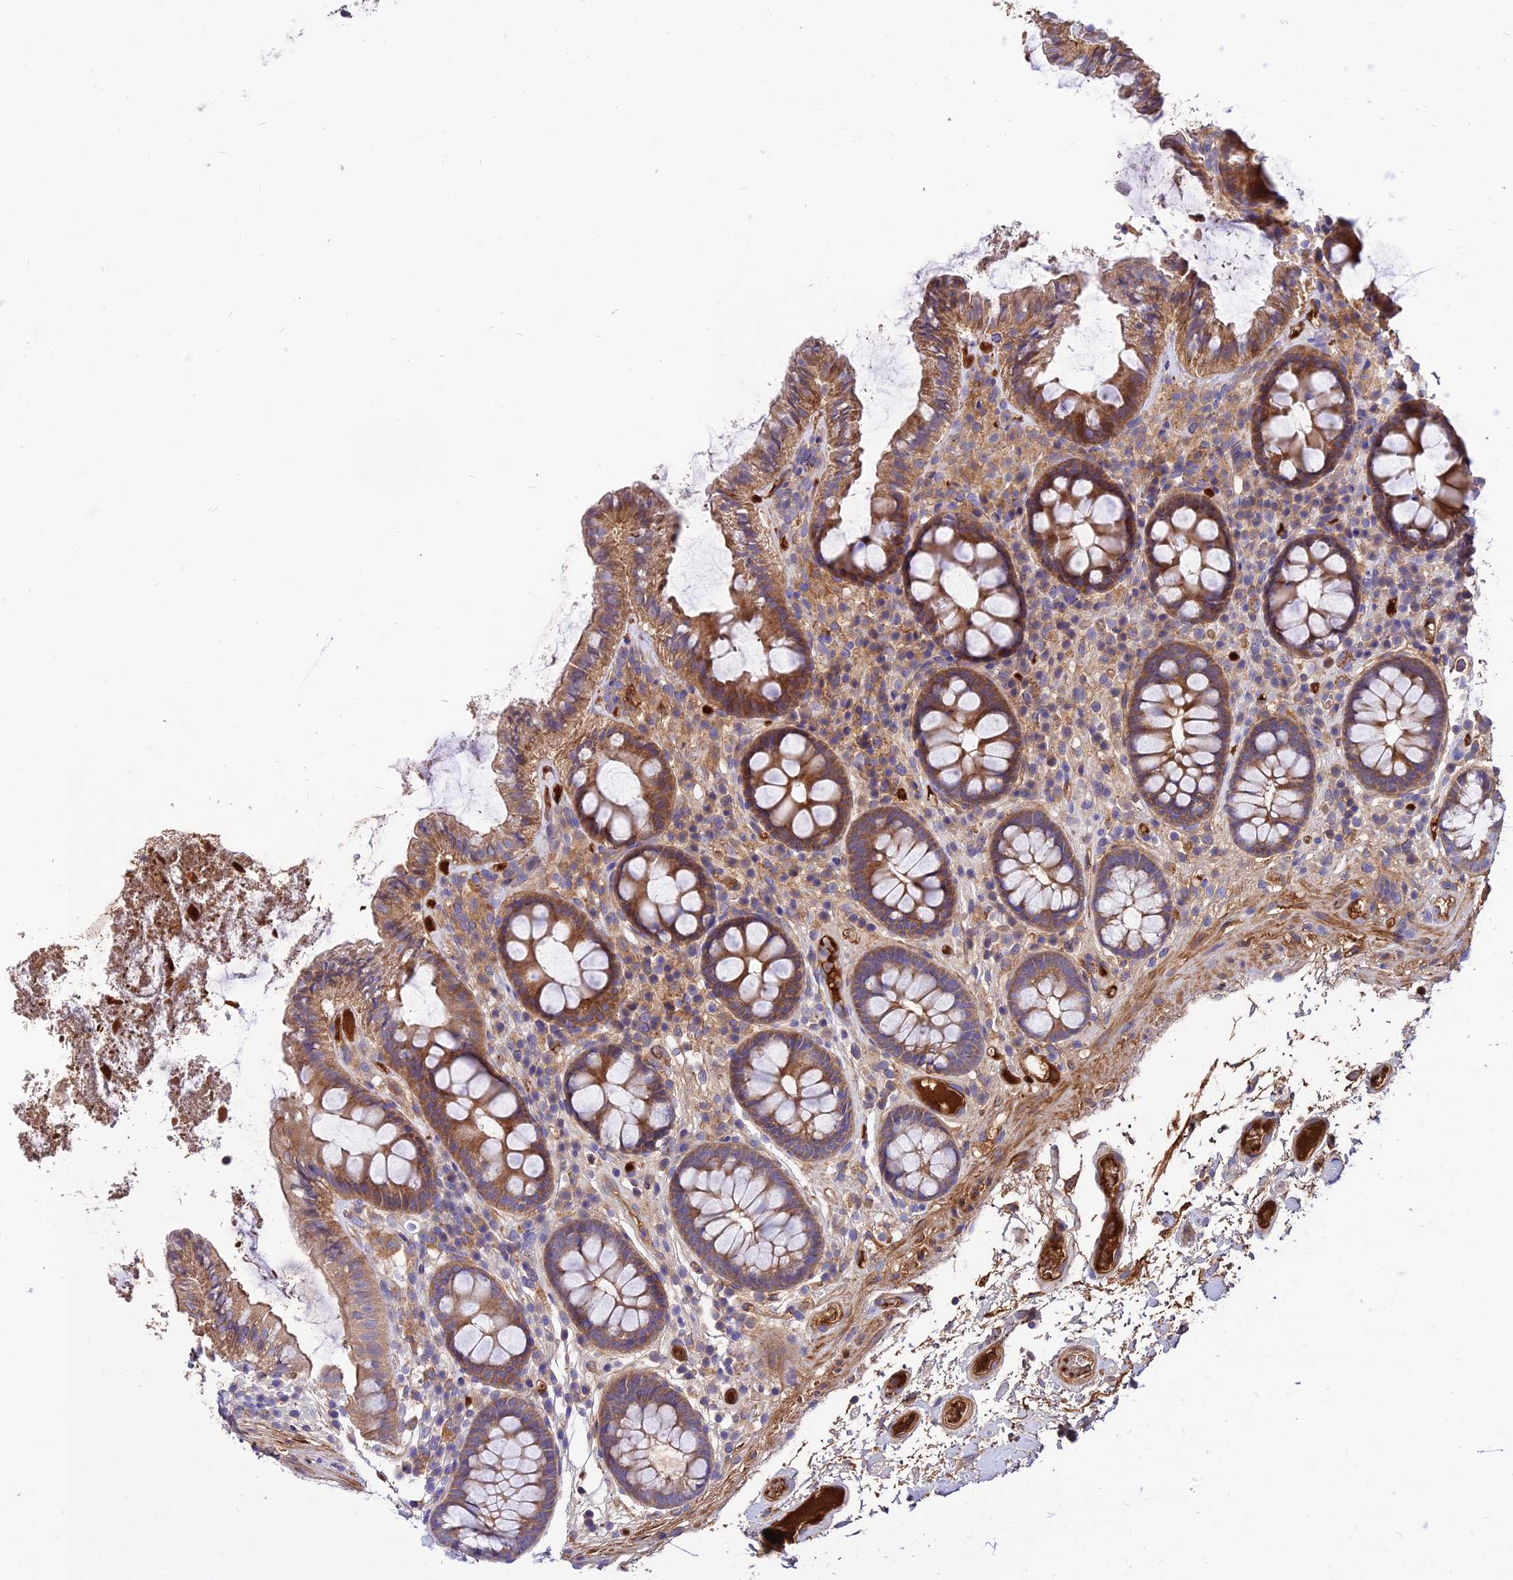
{"staining": {"intensity": "moderate", "quantity": ">75%", "location": "cytoplasmic/membranous"}, "tissue": "colon", "cell_type": "Endothelial cells", "image_type": "normal", "snomed": [{"axis": "morphology", "description": "Normal tissue, NOS"}, {"axis": "topography", "description": "Colon"}], "caption": "DAB immunohistochemical staining of unremarkable human colon reveals moderate cytoplasmic/membranous protein positivity in approximately >75% of endothelial cells.", "gene": "PYM1", "patient": {"sex": "male", "age": 84}}